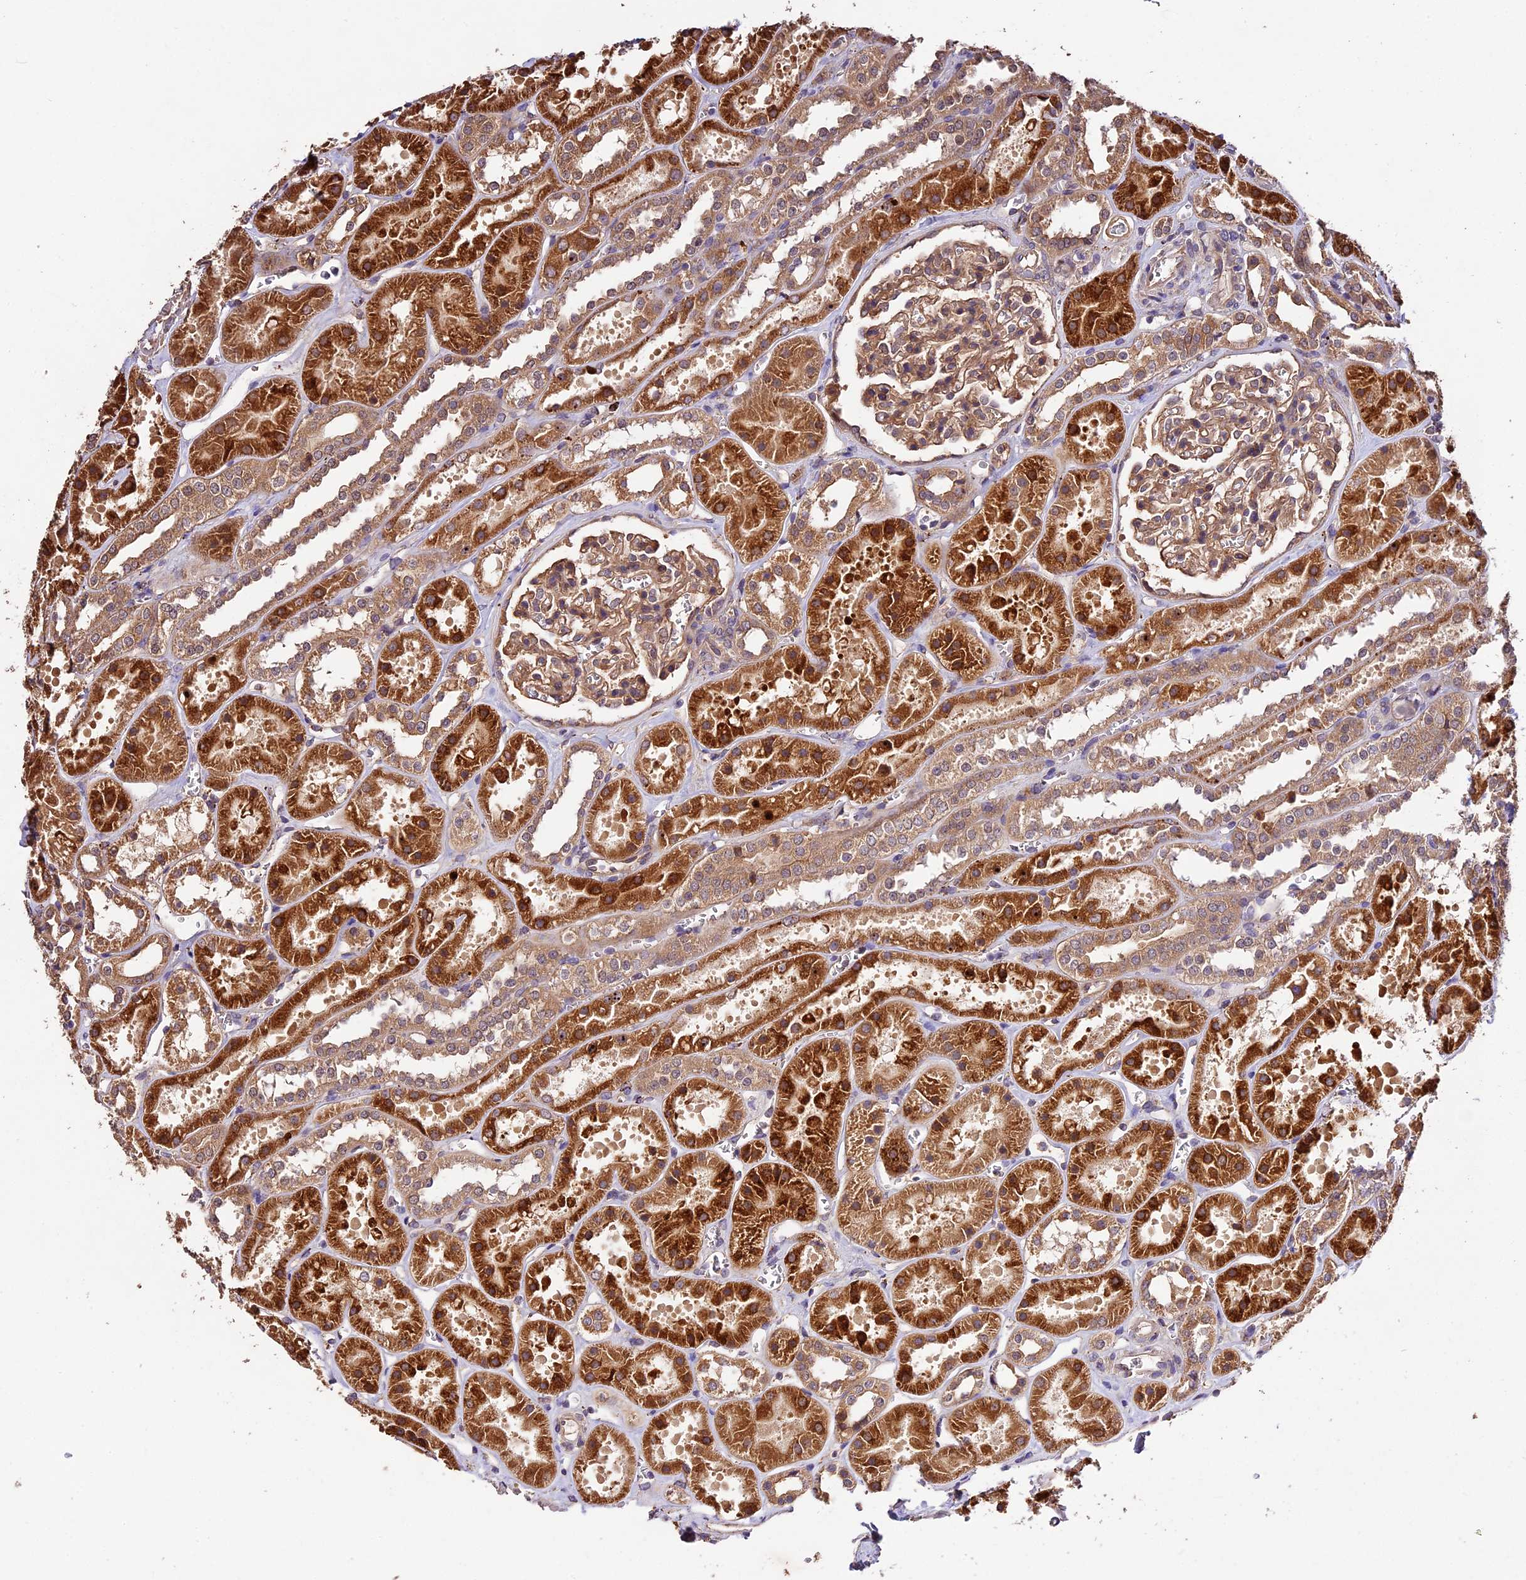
{"staining": {"intensity": "moderate", "quantity": ">75%", "location": "cytoplasmic/membranous"}, "tissue": "kidney", "cell_type": "Cells in glomeruli", "image_type": "normal", "snomed": [{"axis": "morphology", "description": "Normal tissue, NOS"}, {"axis": "topography", "description": "Kidney"}], "caption": "IHC histopathology image of unremarkable kidney: human kidney stained using IHC demonstrates medium levels of moderate protein expression localized specifically in the cytoplasmic/membranous of cells in glomeruli, appearing as a cytoplasmic/membranous brown color.", "gene": "CES3", "patient": {"sex": "female", "age": 41}}